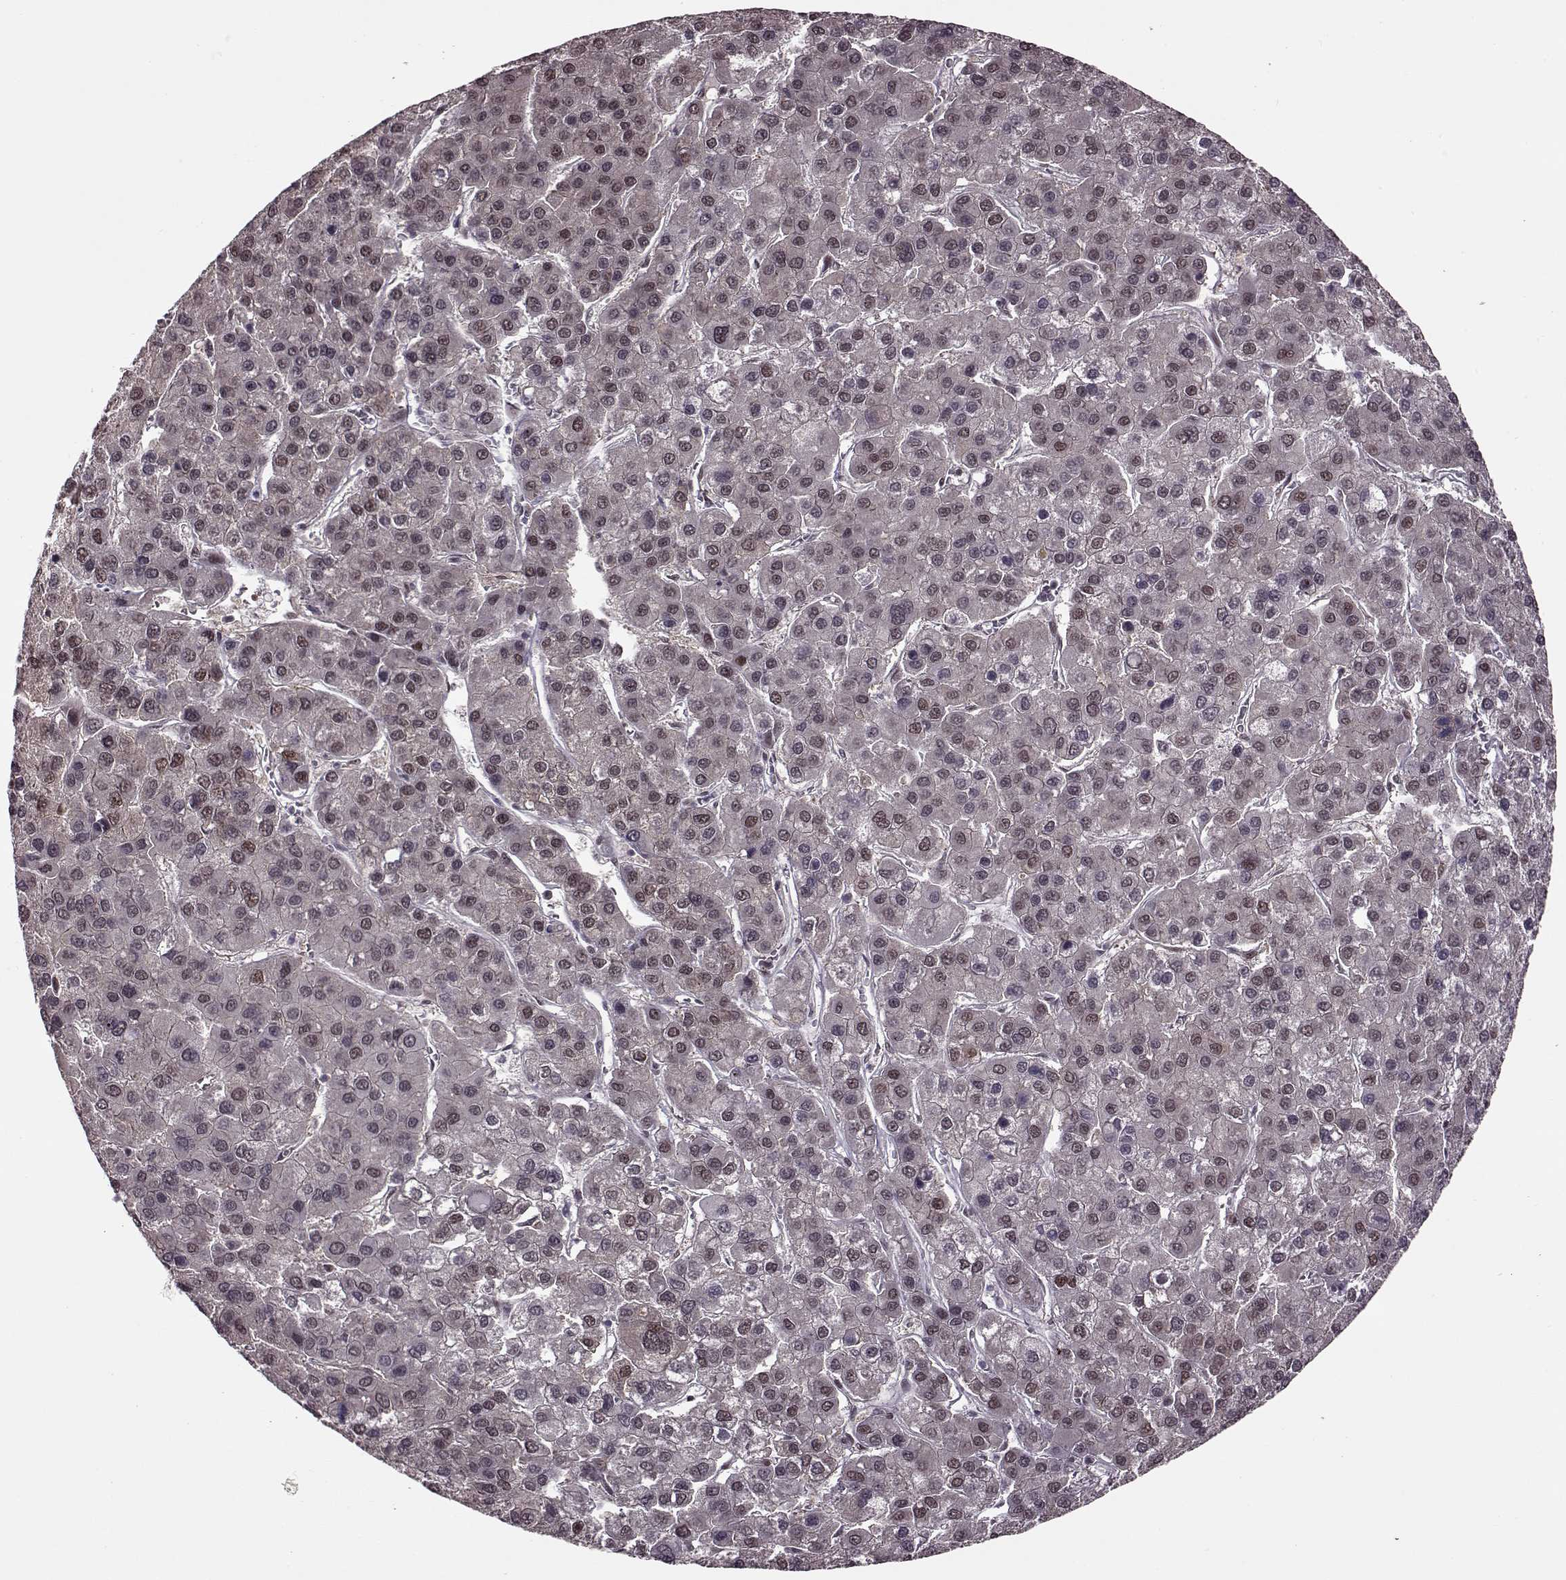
{"staining": {"intensity": "weak", "quantity": "25%-75%", "location": "nuclear"}, "tissue": "liver cancer", "cell_type": "Tumor cells", "image_type": "cancer", "snomed": [{"axis": "morphology", "description": "Carcinoma, Hepatocellular, NOS"}, {"axis": "topography", "description": "Liver"}], "caption": "Immunohistochemical staining of liver hepatocellular carcinoma demonstrates low levels of weak nuclear protein staining in approximately 25%-75% of tumor cells. The protein of interest is stained brown, and the nuclei are stained in blue (DAB (3,3'-diaminobenzidine) IHC with brightfield microscopy, high magnification).", "gene": "FTO", "patient": {"sex": "female", "age": 41}}